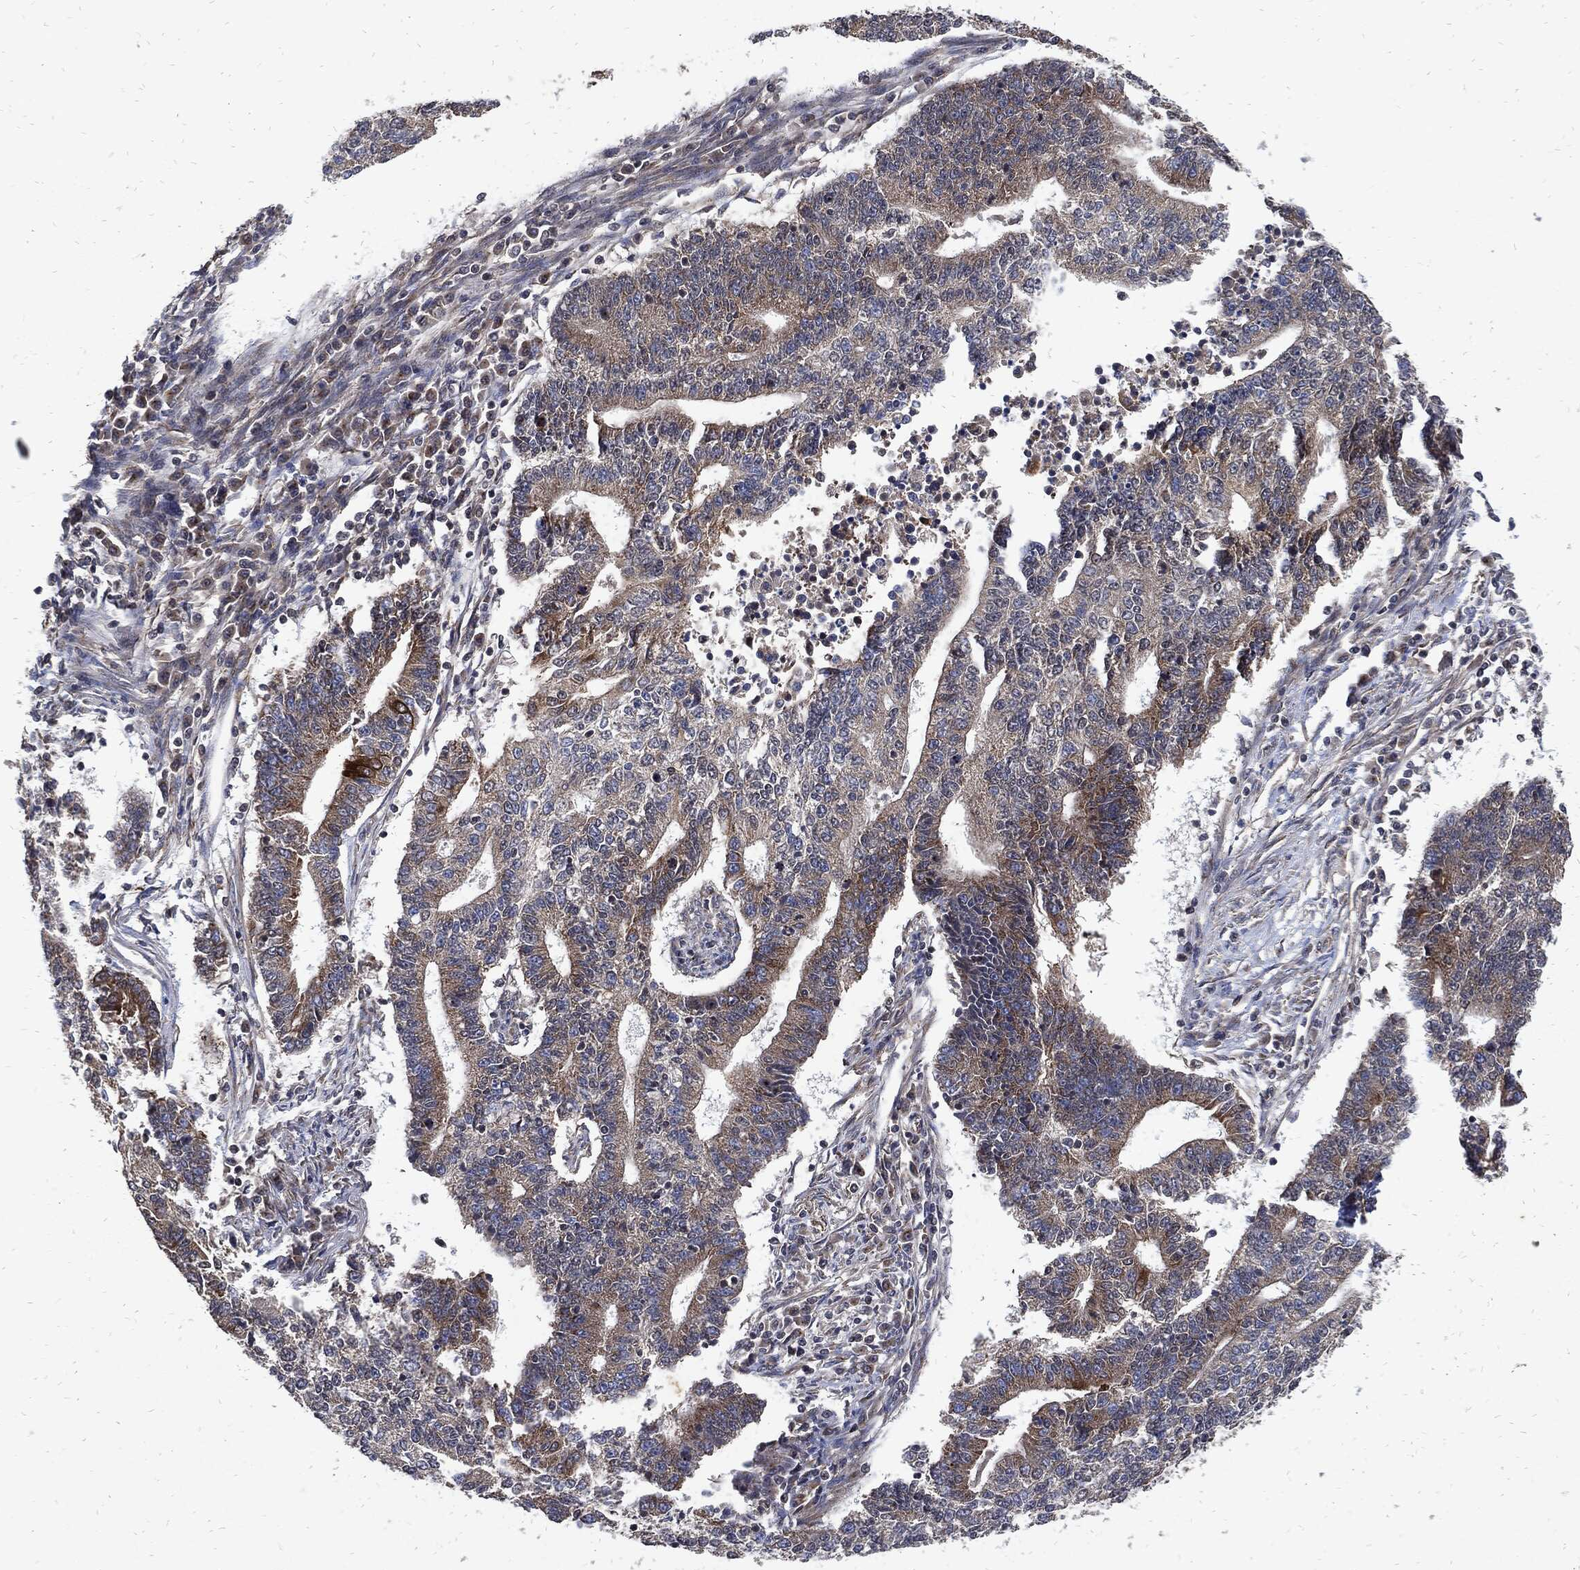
{"staining": {"intensity": "moderate", "quantity": "<25%", "location": "cytoplasmic/membranous"}, "tissue": "endometrial cancer", "cell_type": "Tumor cells", "image_type": "cancer", "snomed": [{"axis": "morphology", "description": "Adenocarcinoma, NOS"}, {"axis": "topography", "description": "Uterus"}, {"axis": "topography", "description": "Endometrium"}], "caption": "Protein staining exhibits moderate cytoplasmic/membranous positivity in approximately <25% of tumor cells in adenocarcinoma (endometrial).", "gene": "DCTN1", "patient": {"sex": "female", "age": 54}}